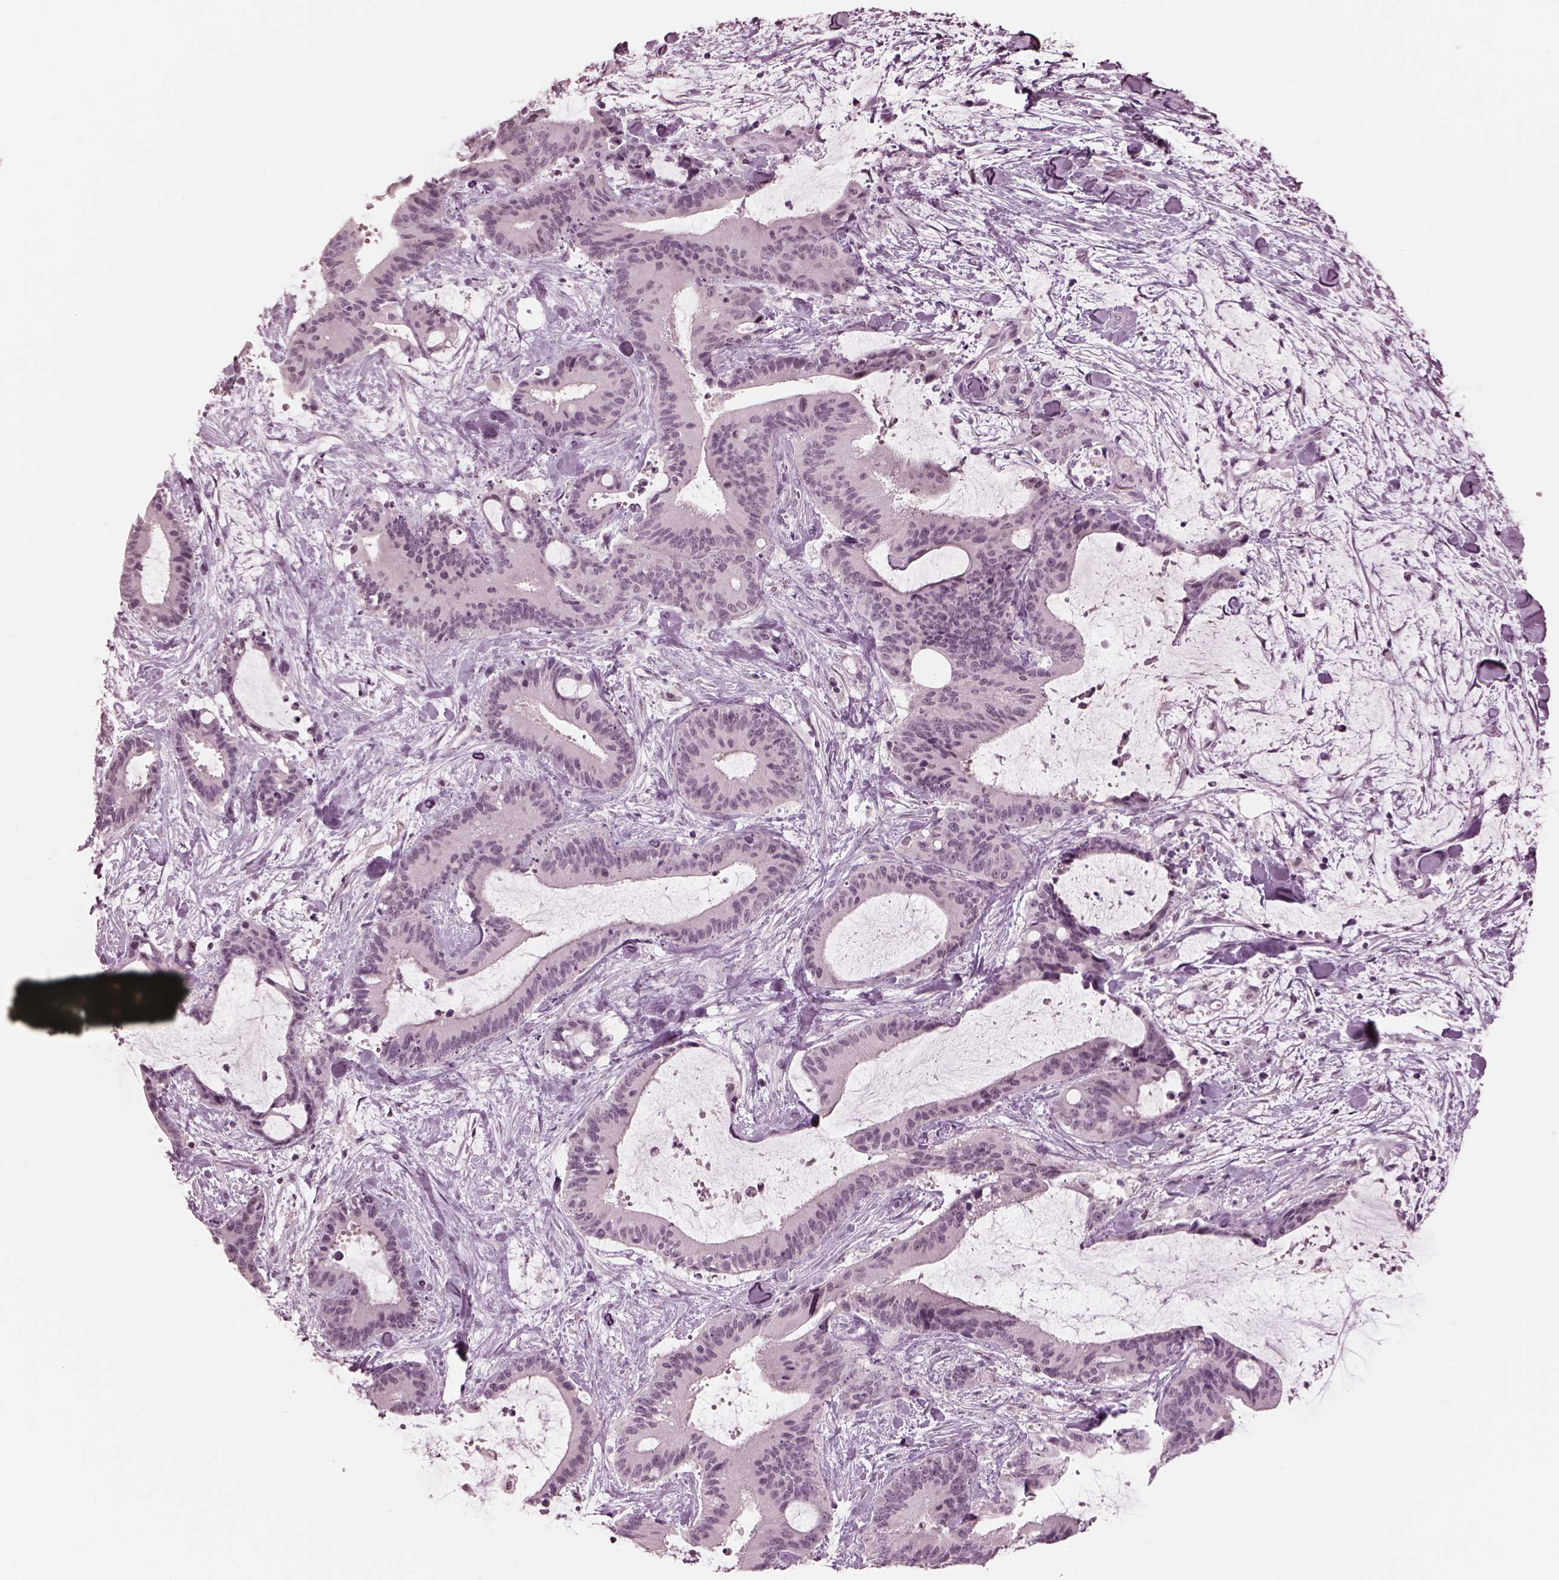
{"staining": {"intensity": "negative", "quantity": "none", "location": "none"}, "tissue": "liver cancer", "cell_type": "Tumor cells", "image_type": "cancer", "snomed": [{"axis": "morphology", "description": "Cholangiocarcinoma"}, {"axis": "topography", "description": "Liver"}], "caption": "Immunohistochemistry (IHC) of human liver cholangiocarcinoma exhibits no staining in tumor cells.", "gene": "GARIN4", "patient": {"sex": "female", "age": 73}}